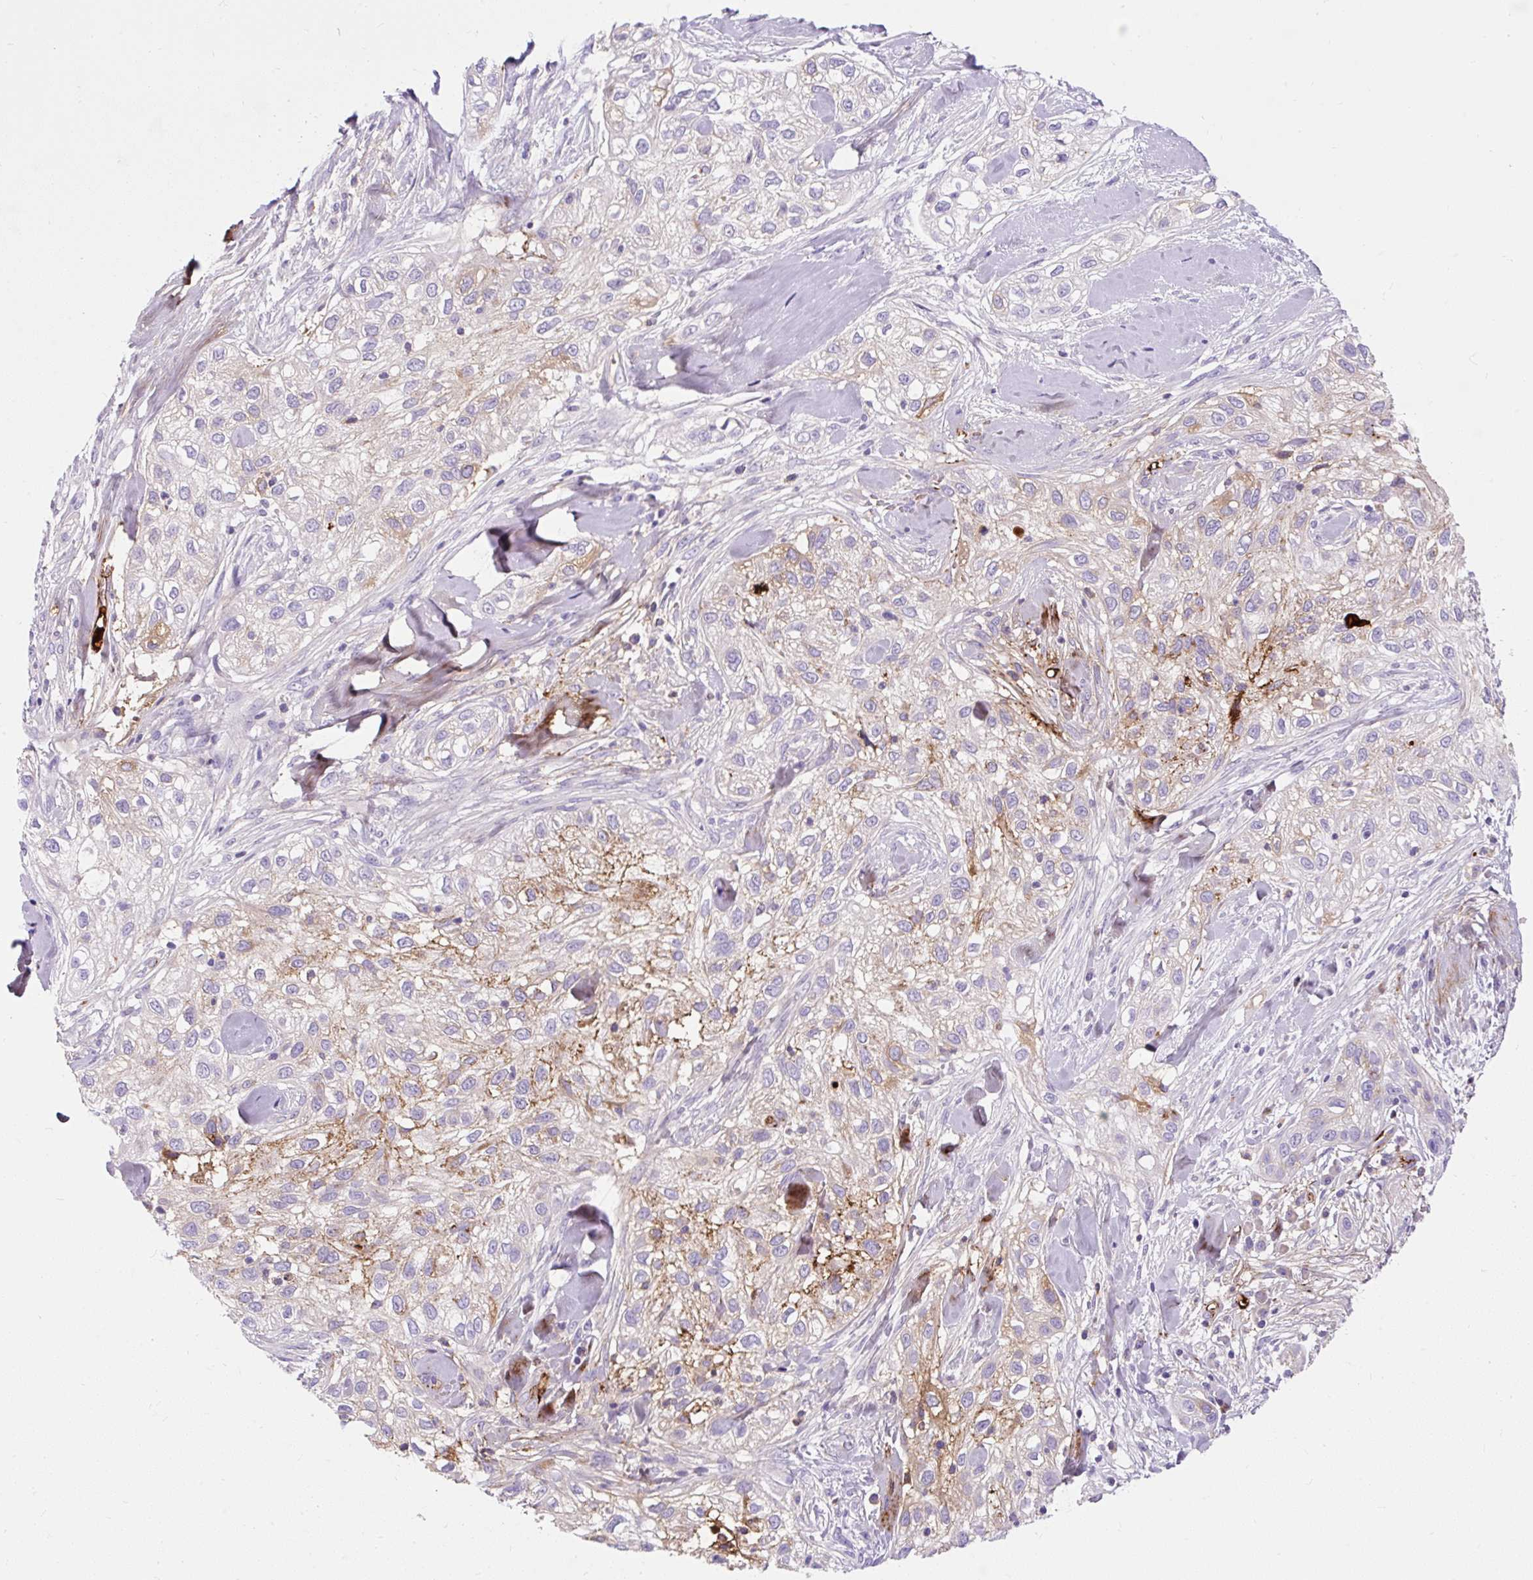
{"staining": {"intensity": "weak", "quantity": "25%-75%", "location": "cytoplasmic/membranous"}, "tissue": "skin cancer", "cell_type": "Tumor cells", "image_type": "cancer", "snomed": [{"axis": "morphology", "description": "Squamous cell carcinoma, NOS"}, {"axis": "topography", "description": "Skin"}], "caption": "Immunohistochemistry (IHC) image of neoplastic tissue: skin cancer stained using immunohistochemistry (IHC) displays low levels of weak protein expression localized specifically in the cytoplasmic/membranous of tumor cells, appearing as a cytoplasmic/membranous brown color.", "gene": "APOC4-APOC2", "patient": {"sex": "male", "age": 82}}